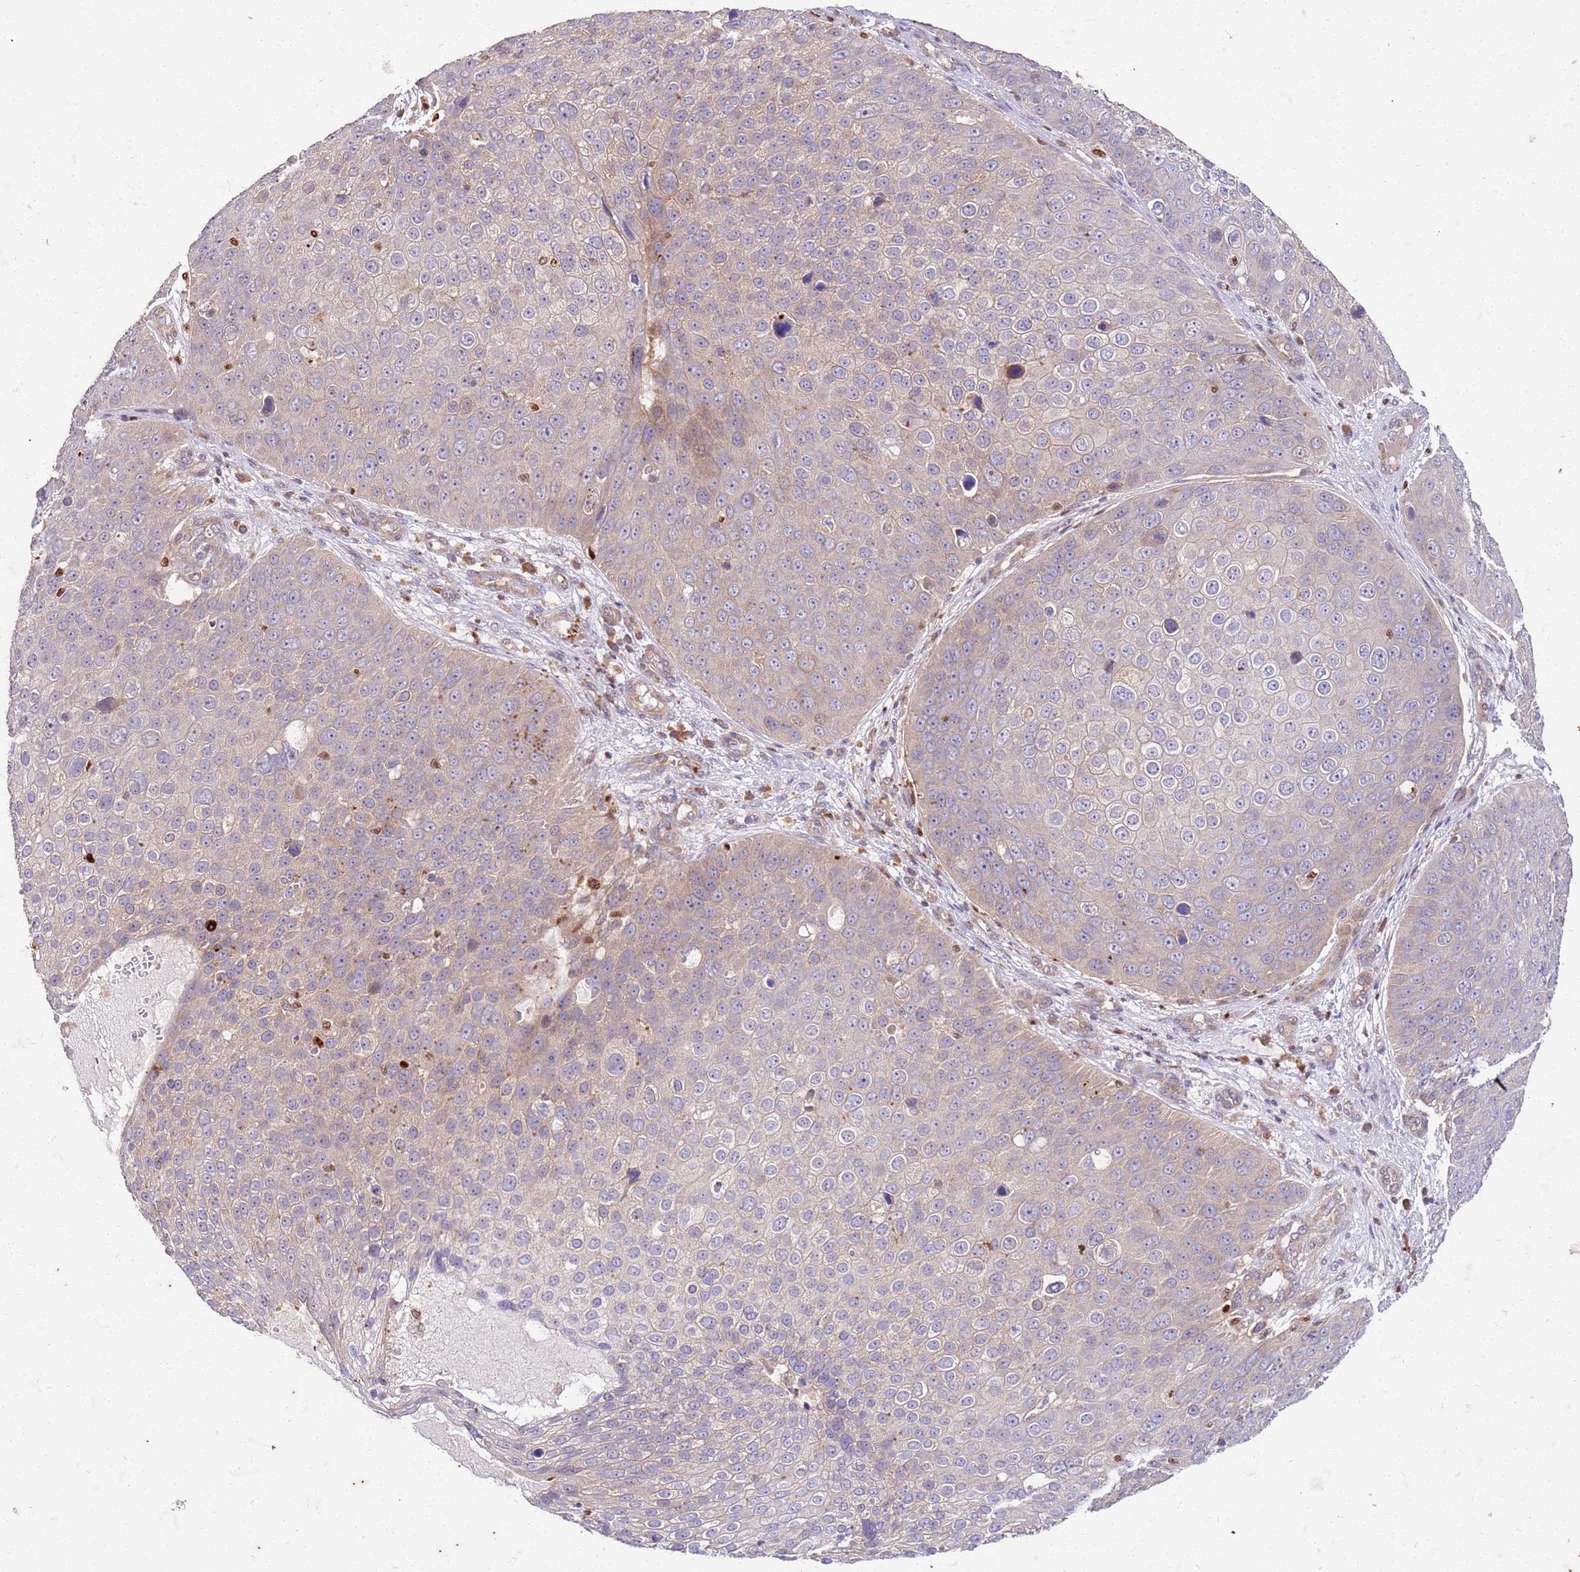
{"staining": {"intensity": "negative", "quantity": "none", "location": "none"}, "tissue": "skin cancer", "cell_type": "Tumor cells", "image_type": "cancer", "snomed": [{"axis": "morphology", "description": "Squamous cell carcinoma, NOS"}, {"axis": "topography", "description": "Skin"}], "caption": "Immunohistochemistry of human squamous cell carcinoma (skin) exhibits no staining in tumor cells.", "gene": "OSBP", "patient": {"sex": "male", "age": 71}}